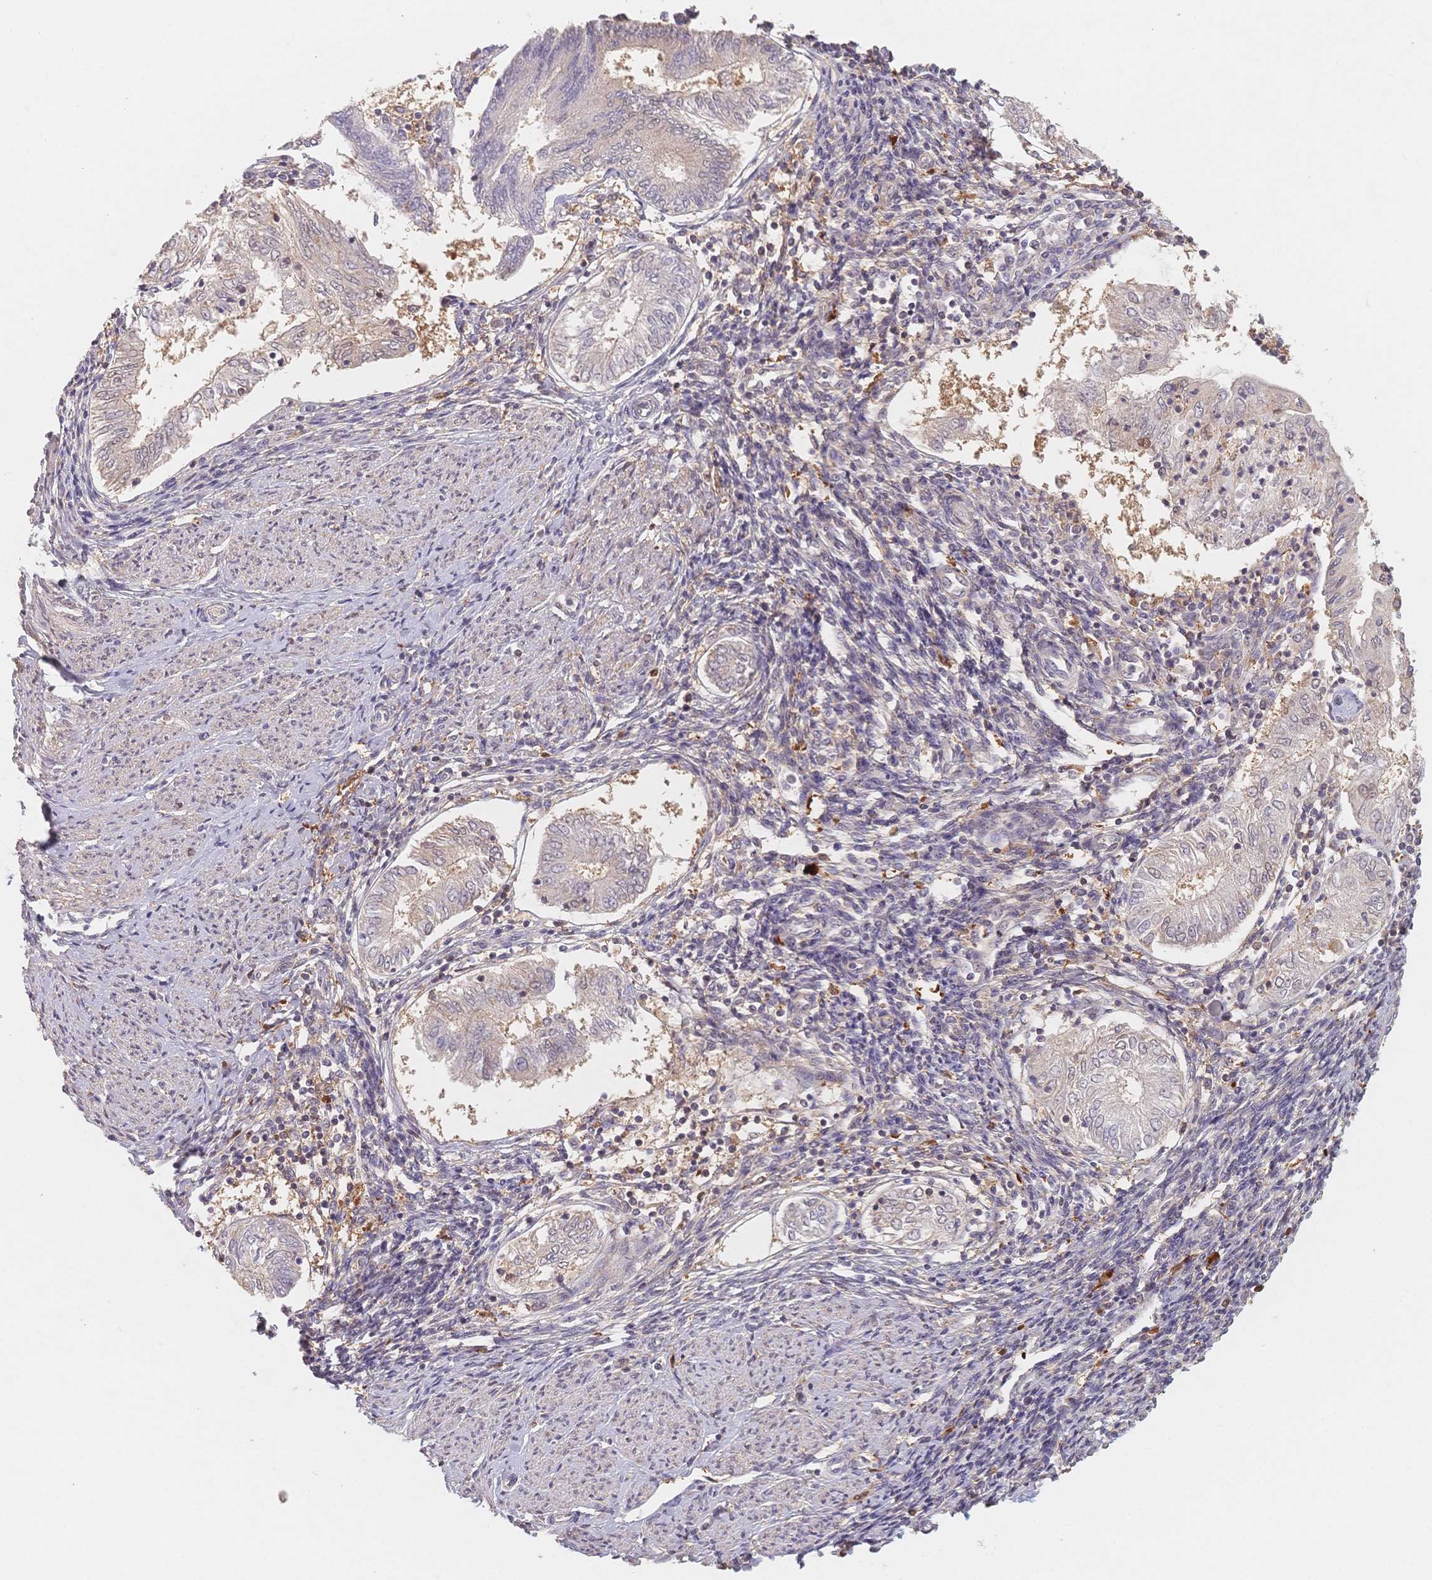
{"staining": {"intensity": "negative", "quantity": "none", "location": "none"}, "tissue": "endometrial cancer", "cell_type": "Tumor cells", "image_type": "cancer", "snomed": [{"axis": "morphology", "description": "Adenocarcinoma, NOS"}, {"axis": "topography", "description": "Endometrium"}], "caption": "Immunohistochemistry photomicrograph of neoplastic tissue: endometrial adenocarcinoma stained with DAB (3,3'-diaminobenzidine) displays no significant protein positivity in tumor cells.", "gene": "C12orf75", "patient": {"sex": "female", "age": 68}}